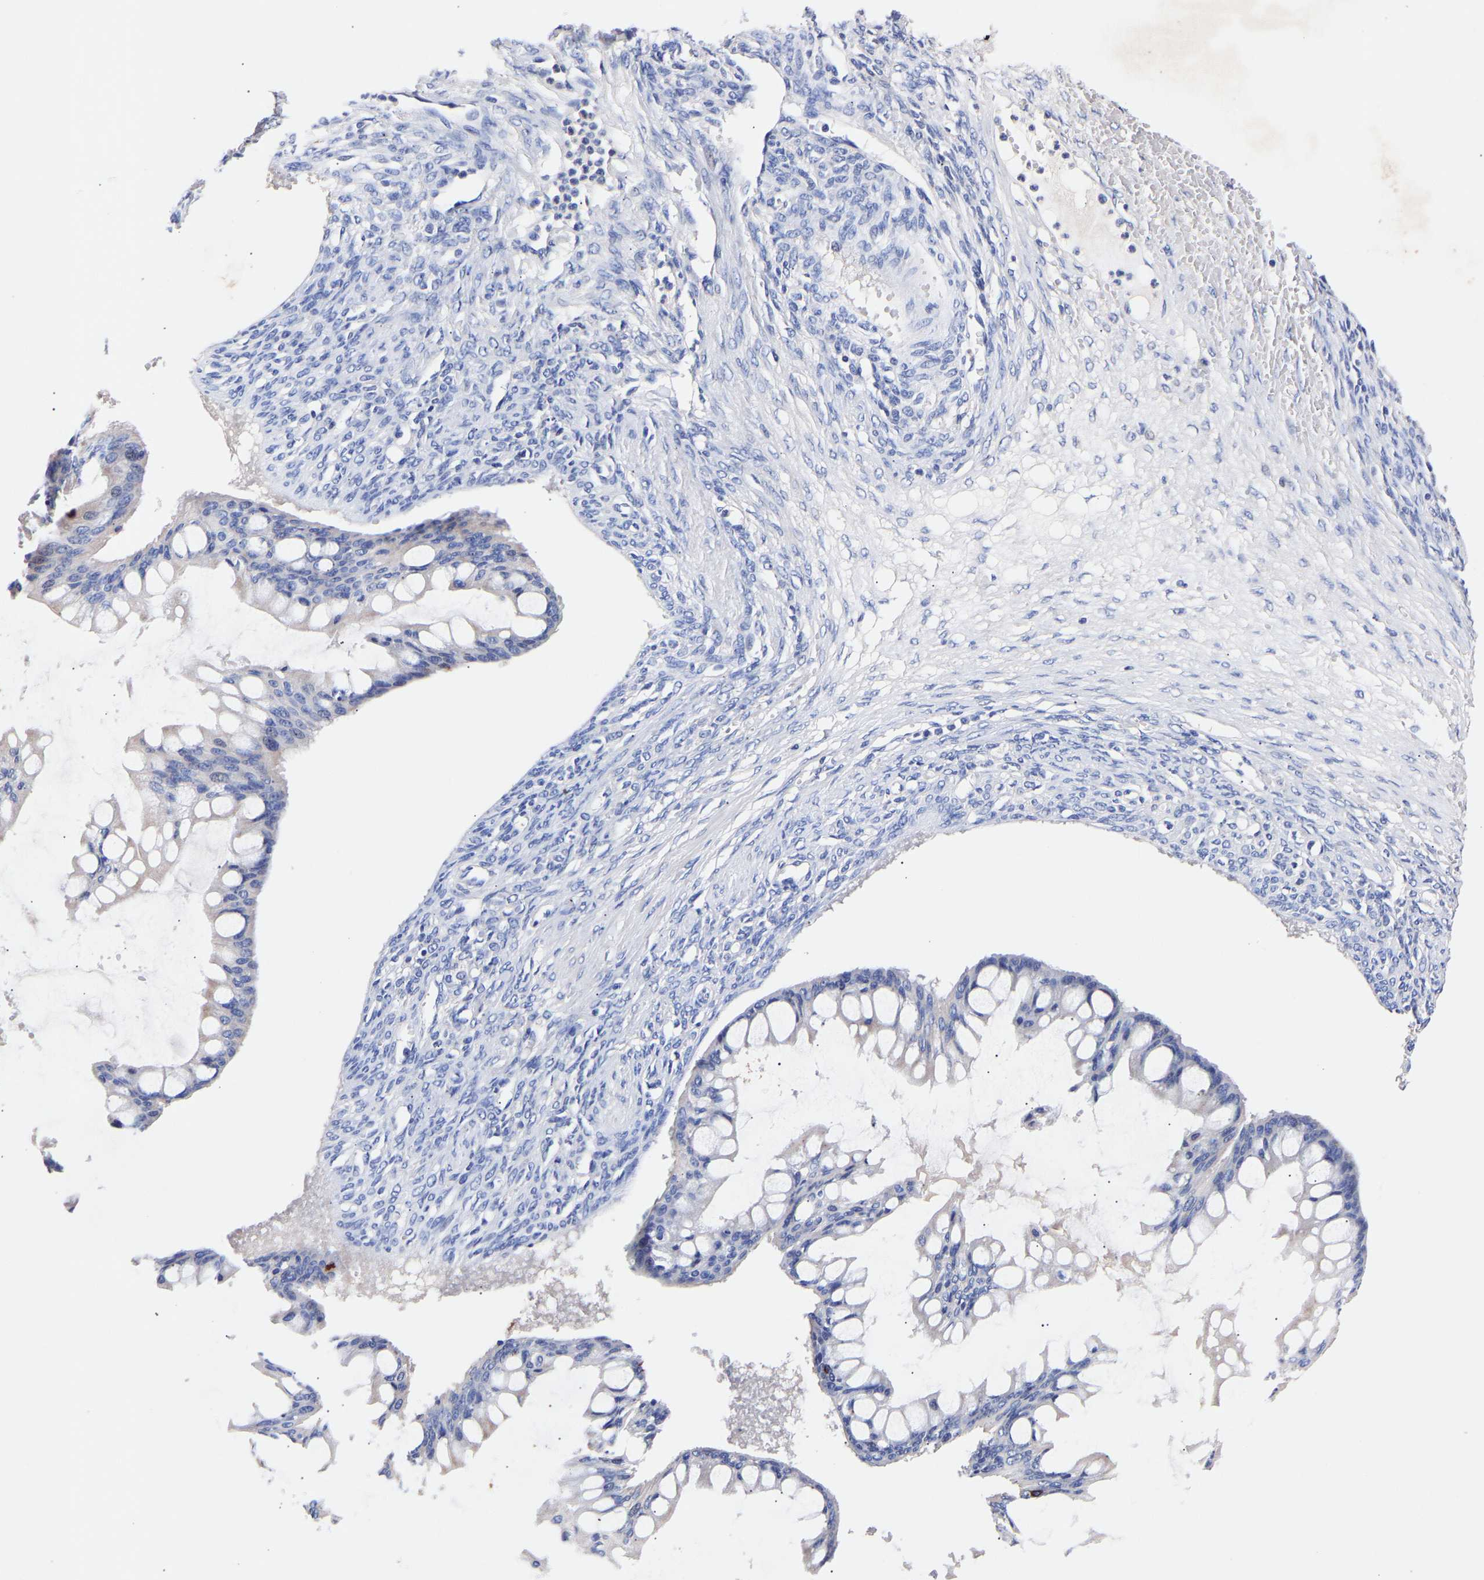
{"staining": {"intensity": "negative", "quantity": "none", "location": "none"}, "tissue": "ovarian cancer", "cell_type": "Tumor cells", "image_type": "cancer", "snomed": [{"axis": "morphology", "description": "Cystadenocarcinoma, mucinous, NOS"}, {"axis": "topography", "description": "Ovary"}], "caption": "This is an immunohistochemistry micrograph of human mucinous cystadenocarcinoma (ovarian). There is no expression in tumor cells.", "gene": "SEM1", "patient": {"sex": "female", "age": 73}}